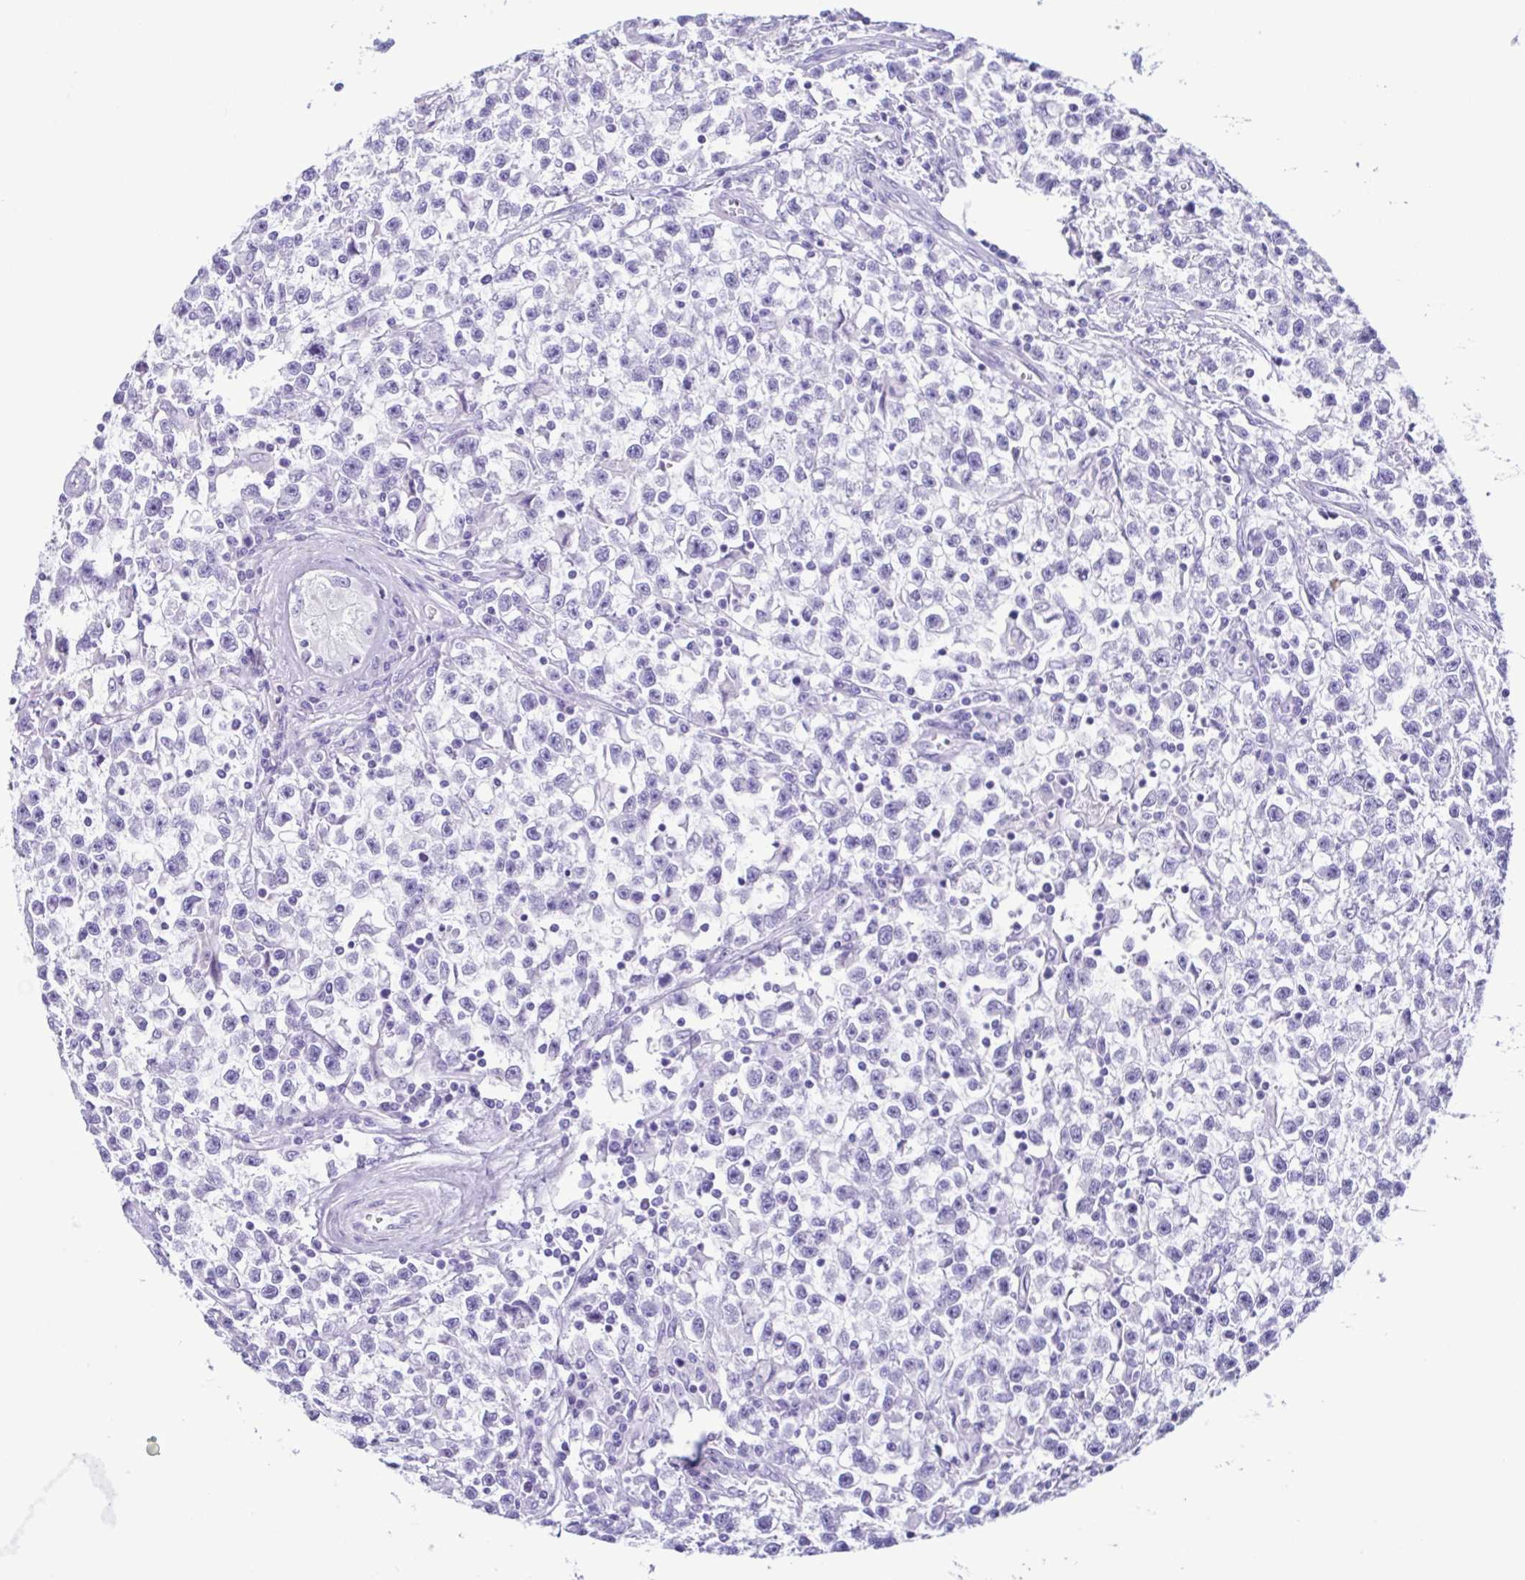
{"staining": {"intensity": "negative", "quantity": "none", "location": "none"}, "tissue": "testis cancer", "cell_type": "Tumor cells", "image_type": "cancer", "snomed": [{"axis": "morphology", "description": "Seminoma, NOS"}, {"axis": "topography", "description": "Testis"}], "caption": "There is no significant expression in tumor cells of testis cancer (seminoma).", "gene": "ACTRT3", "patient": {"sex": "male", "age": 31}}